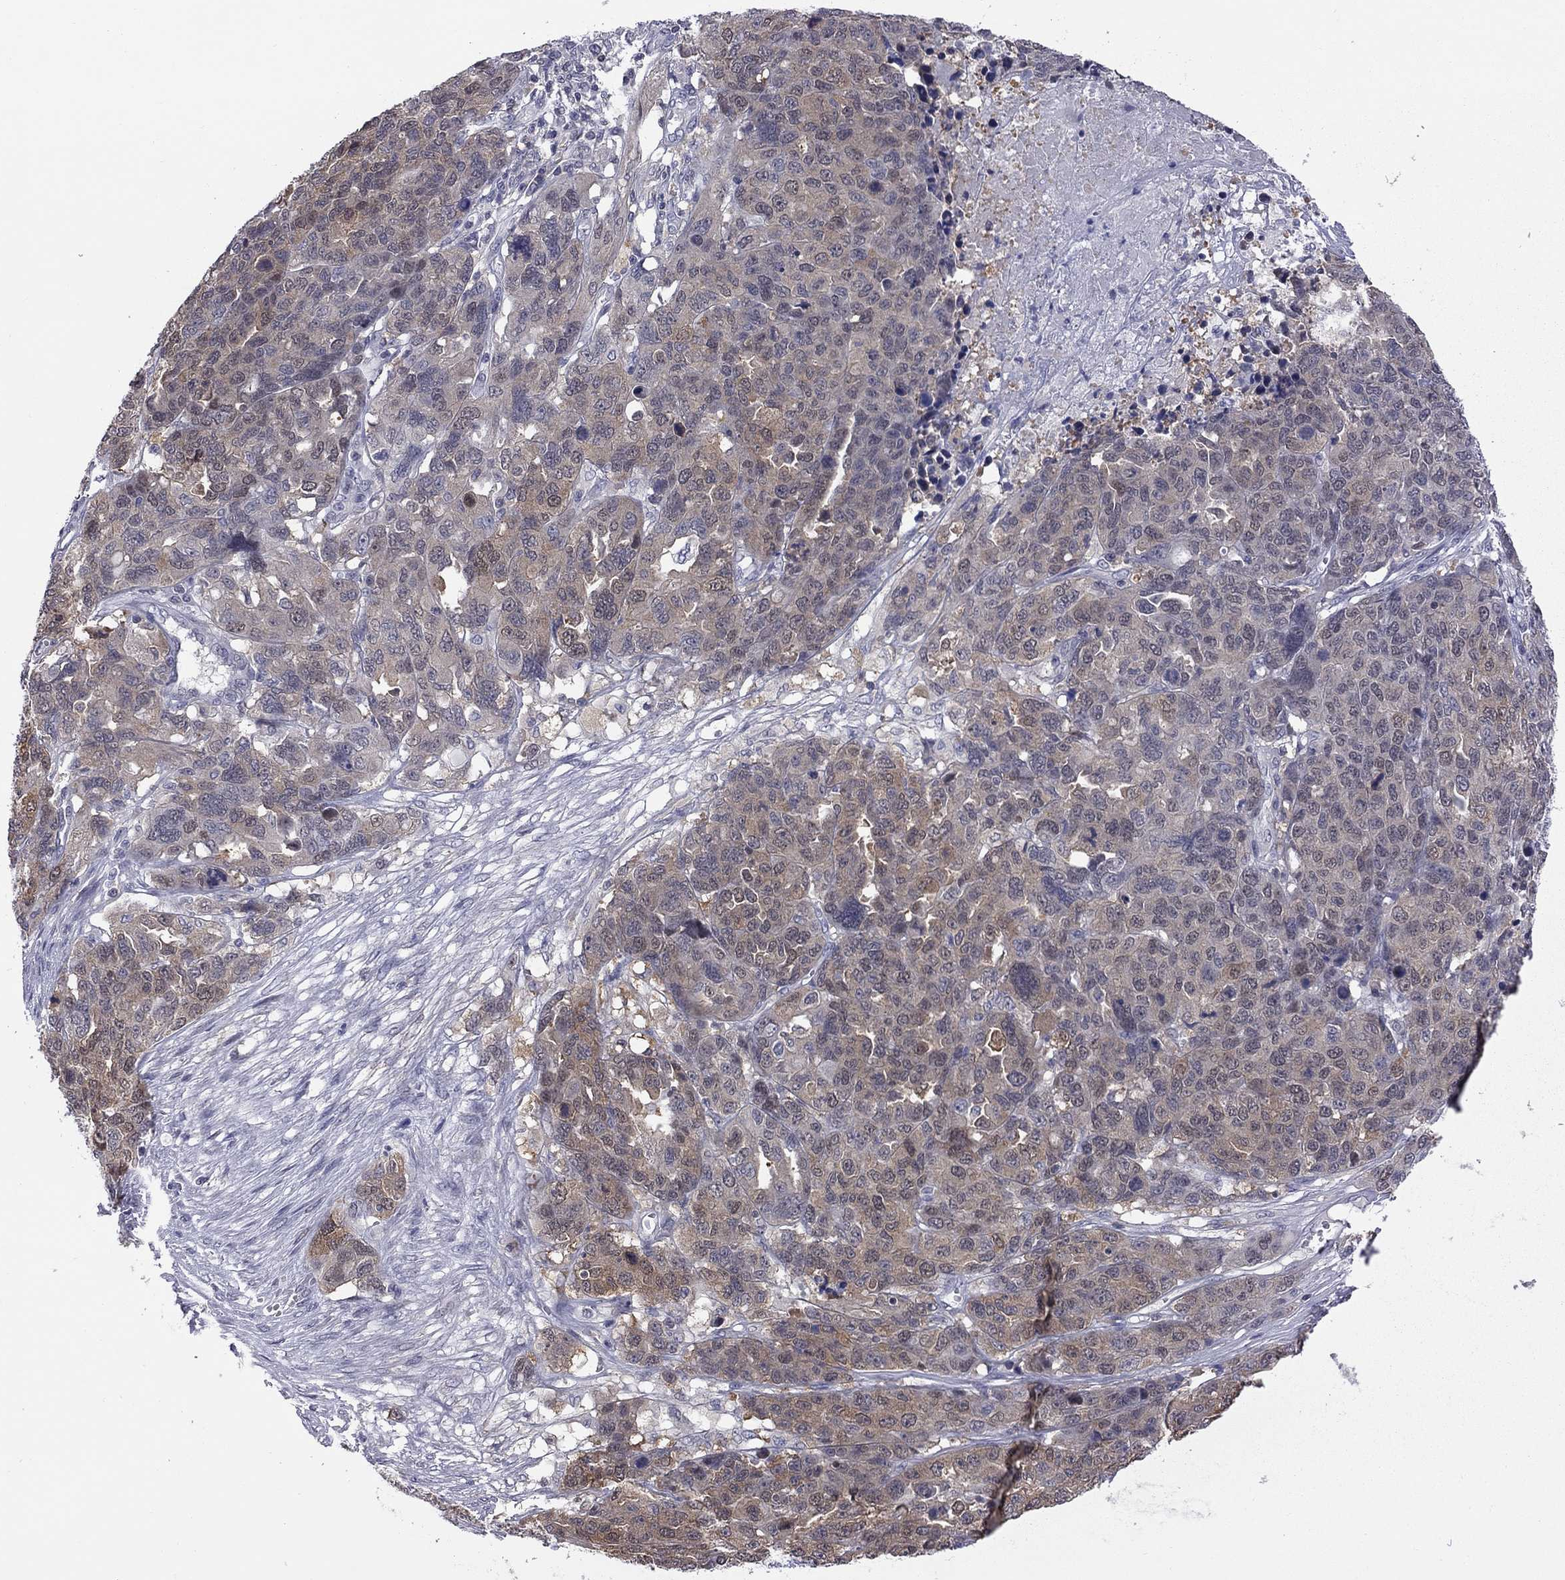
{"staining": {"intensity": "weak", "quantity": "<25%", "location": "cytoplasmic/membranous"}, "tissue": "ovarian cancer", "cell_type": "Tumor cells", "image_type": "cancer", "snomed": [{"axis": "morphology", "description": "Cystadenocarcinoma, serous, NOS"}, {"axis": "topography", "description": "Ovary"}], "caption": "Human ovarian cancer (serous cystadenocarcinoma) stained for a protein using immunohistochemistry shows no positivity in tumor cells.", "gene": "POU5F2", "patient": {"sex": "female", "age": 87}}